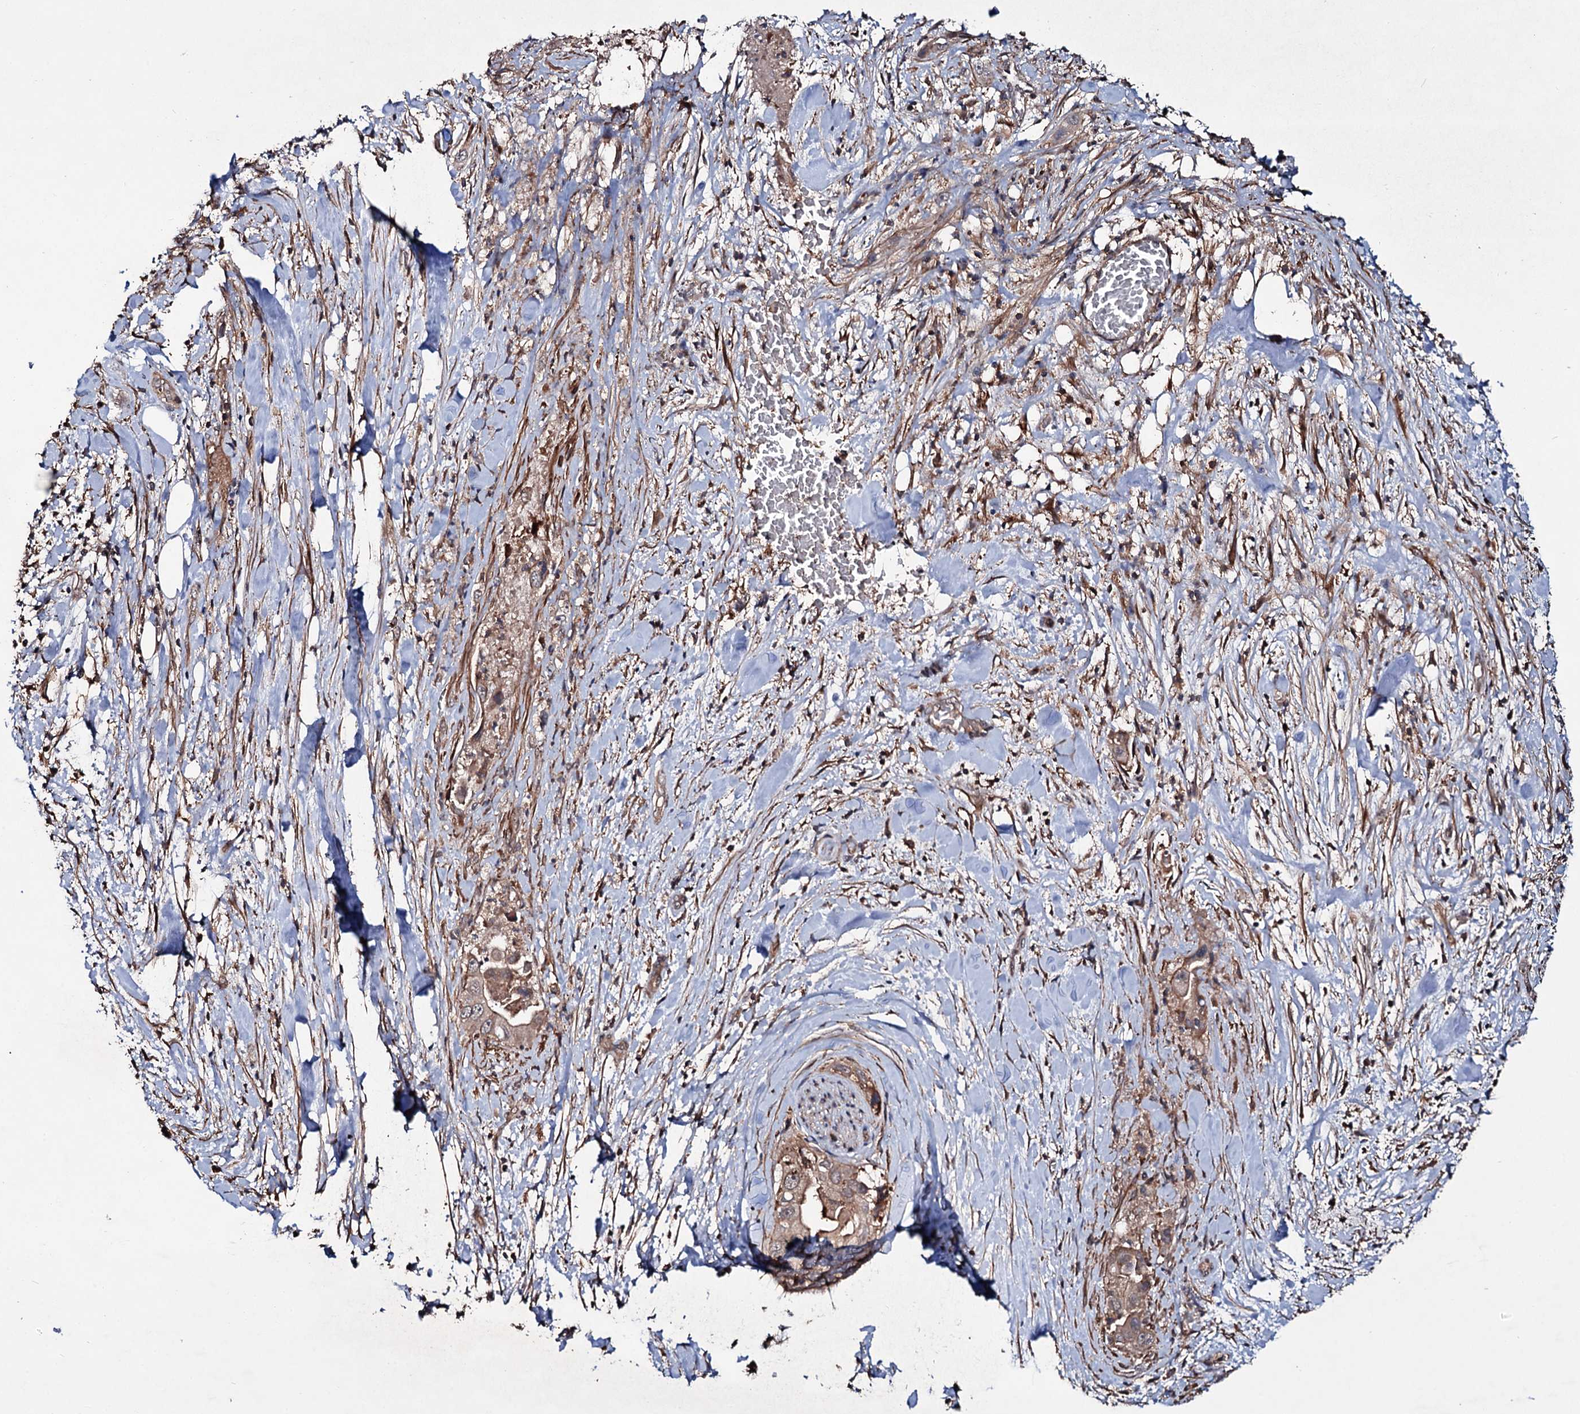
{"staining": {"intensity": "weak", "quantity": ">75%", "location": "cytoplasmic/membranous"}, "tissue": "pancreatic cancer", "cell_type": "Tumor cells", "image_type": "cancer", "snomed": [{"axis": "morphology", "description": "Adenocarcinoma, NOS"}, {"axis": "topography", "description": "Pancreas"}], "caption": "Immunohistochemistry (IHC) (DAB (3,3'-diaminobenzidine)) staining of human pancreatic adenocarcinoma demonstrates weak cytoplasmic/membranous protein staining in about >75% of tumor cells.", "gene": "GRIP1", "patient": {"sex": "female", "age": 78}}